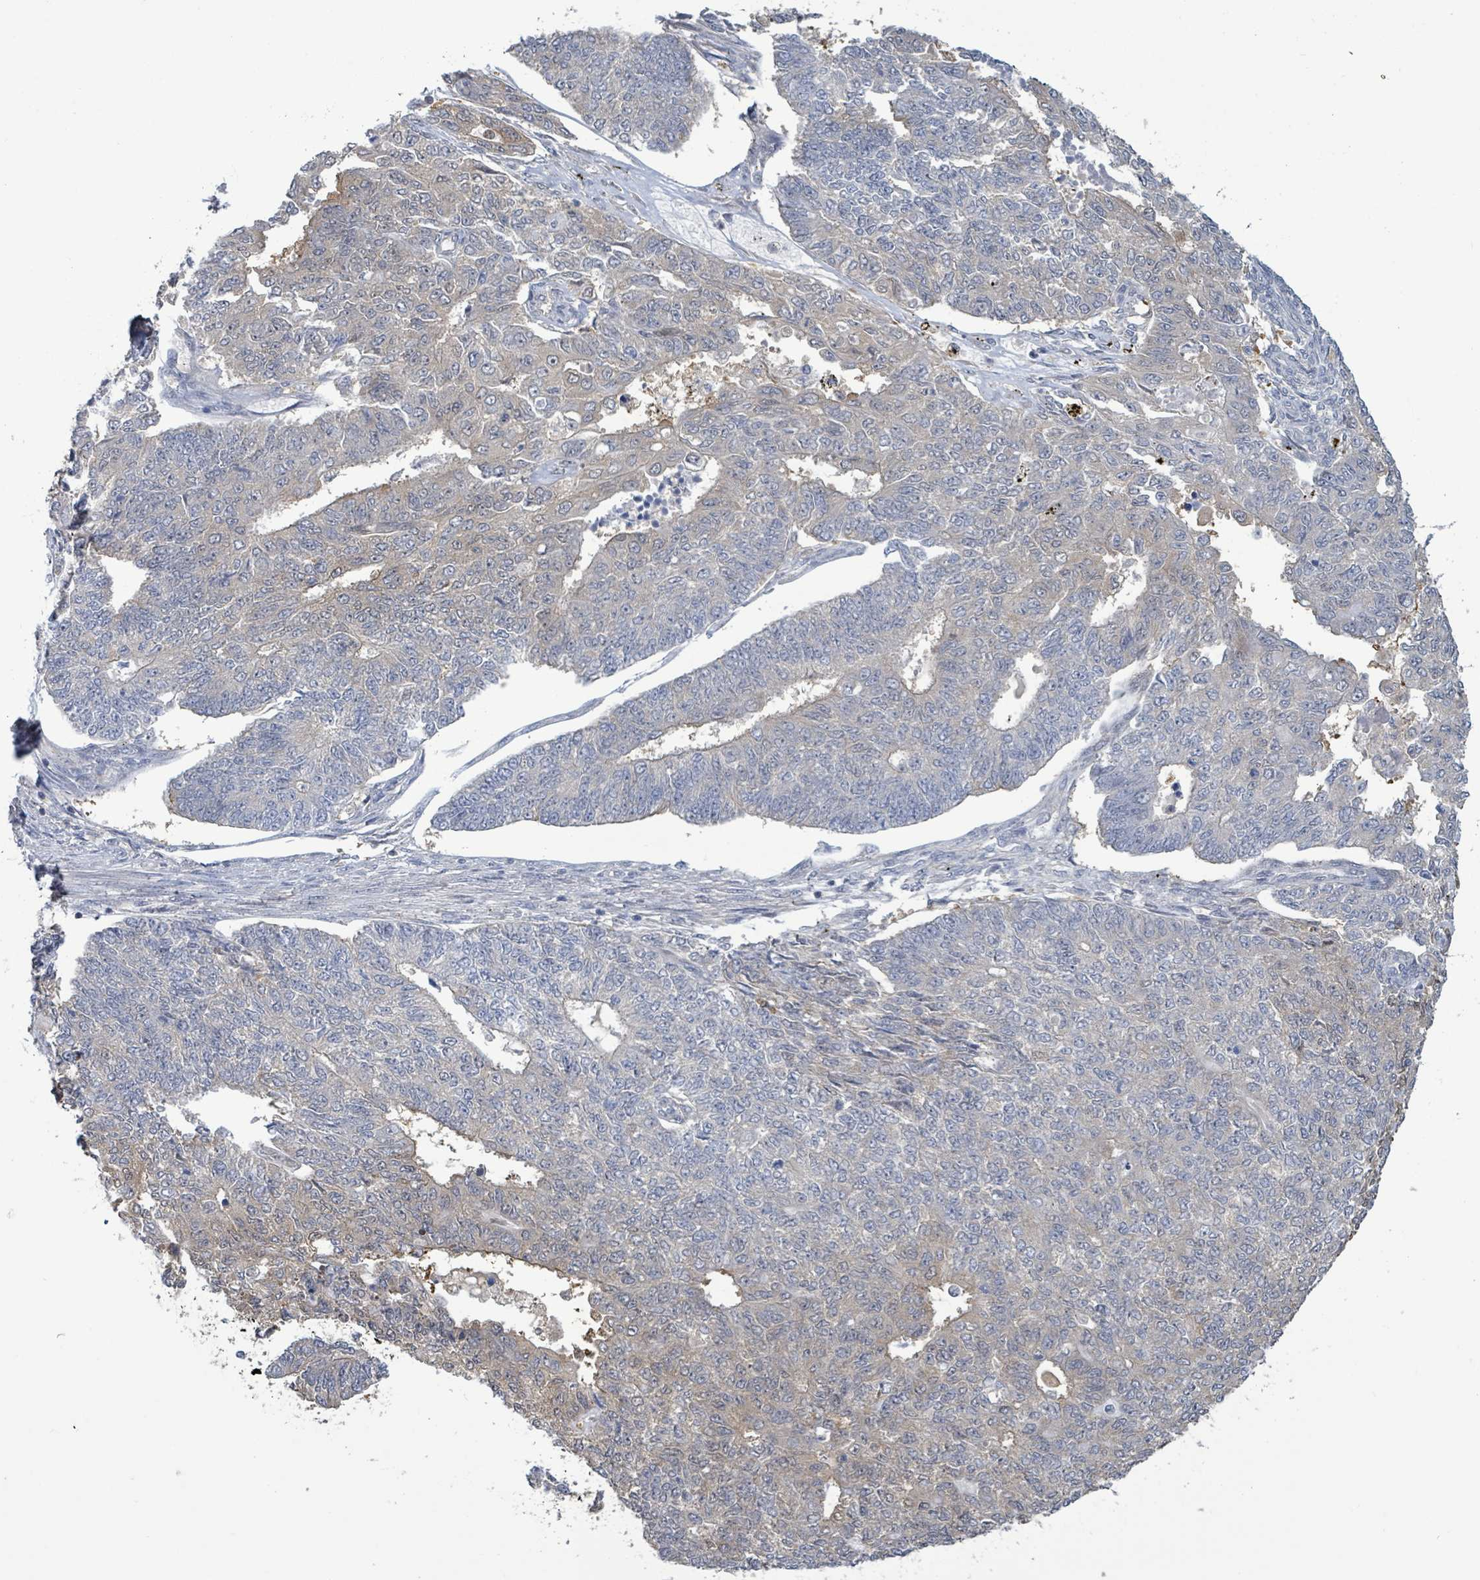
{"staining": {"intensity": "negative", "quantity": "none", "location": "none"}, "tissue": "endometrial cancer", "cell_type": "Tumor cells", "image_type": "cancer", "snomed": [{"axis": "morphology", "description": "Adenocarcinoma, NOS"}, {"axis": "topography", "description": "Endometrium"}], "caption": "Immunohistochemical staining of endometrial cancer (adenocarcinoma) demonstrates no significant staining in tumor cells.", "gene": "PGAM1", "patient": {"sex": "female", "age": 32}}